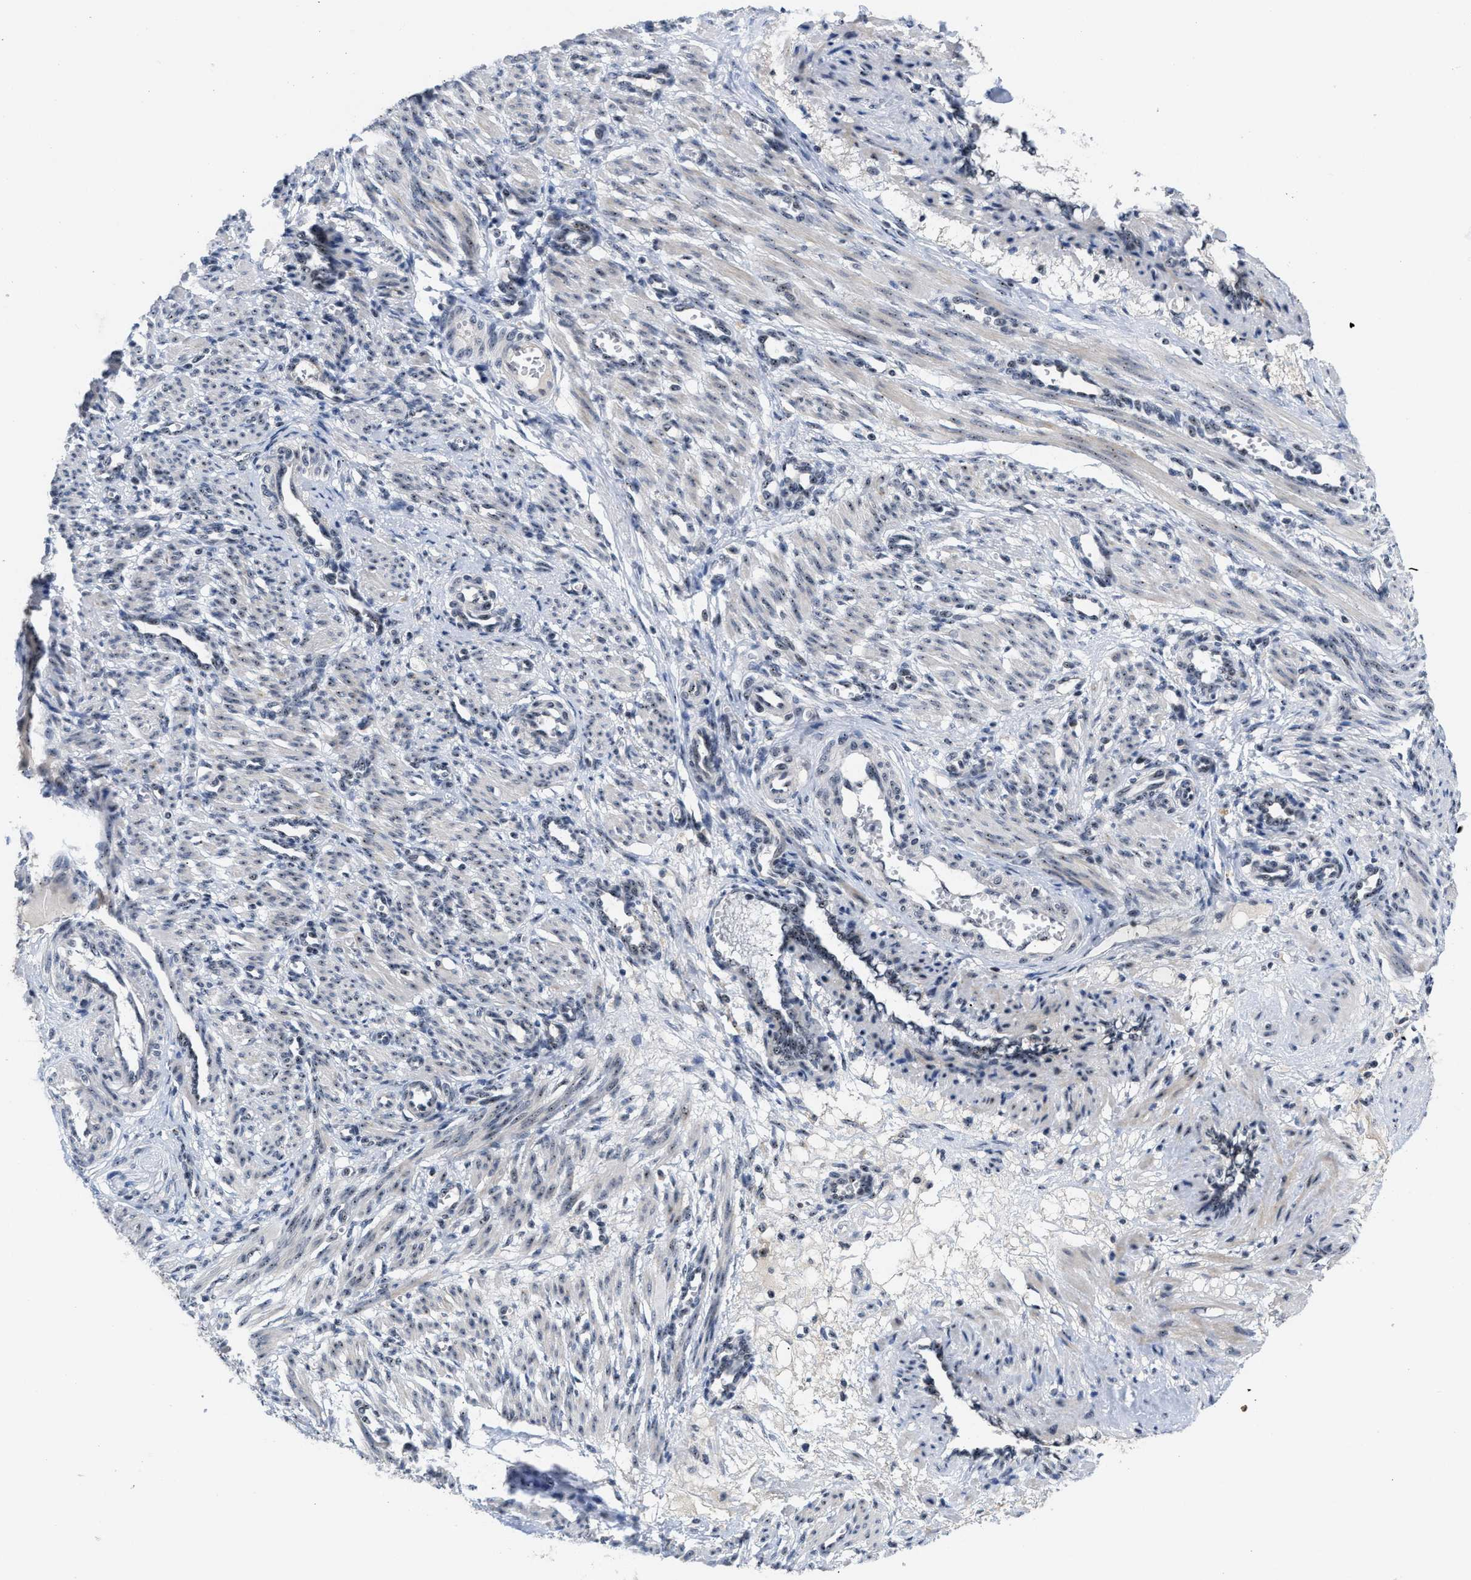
{"staining": {"intensity": "weak", "quantity": "25%-75%", "location": "cytoplasmic/membranous,nuclear"}, "tissue": "smooth muscle", "cell_type": "Smooth muscle cells", "image_type": "normal", "snomed": [{"axis": "morphology", "description": "Normal tissue, NOS"}, {"axis": "topography", "description": "Endometrium"}], "caption": "Smooth muscle stained for a protein demonstrates weak cytoplasmic/membranous,nuclear positivity in smooth muscle cells. Using DAB (brown) and hematoxylin (blue) stains, captured at high magnification using brightfield microscopy.", "gene": "NOP58", "patient": {"sex": "female", "age": 33}}